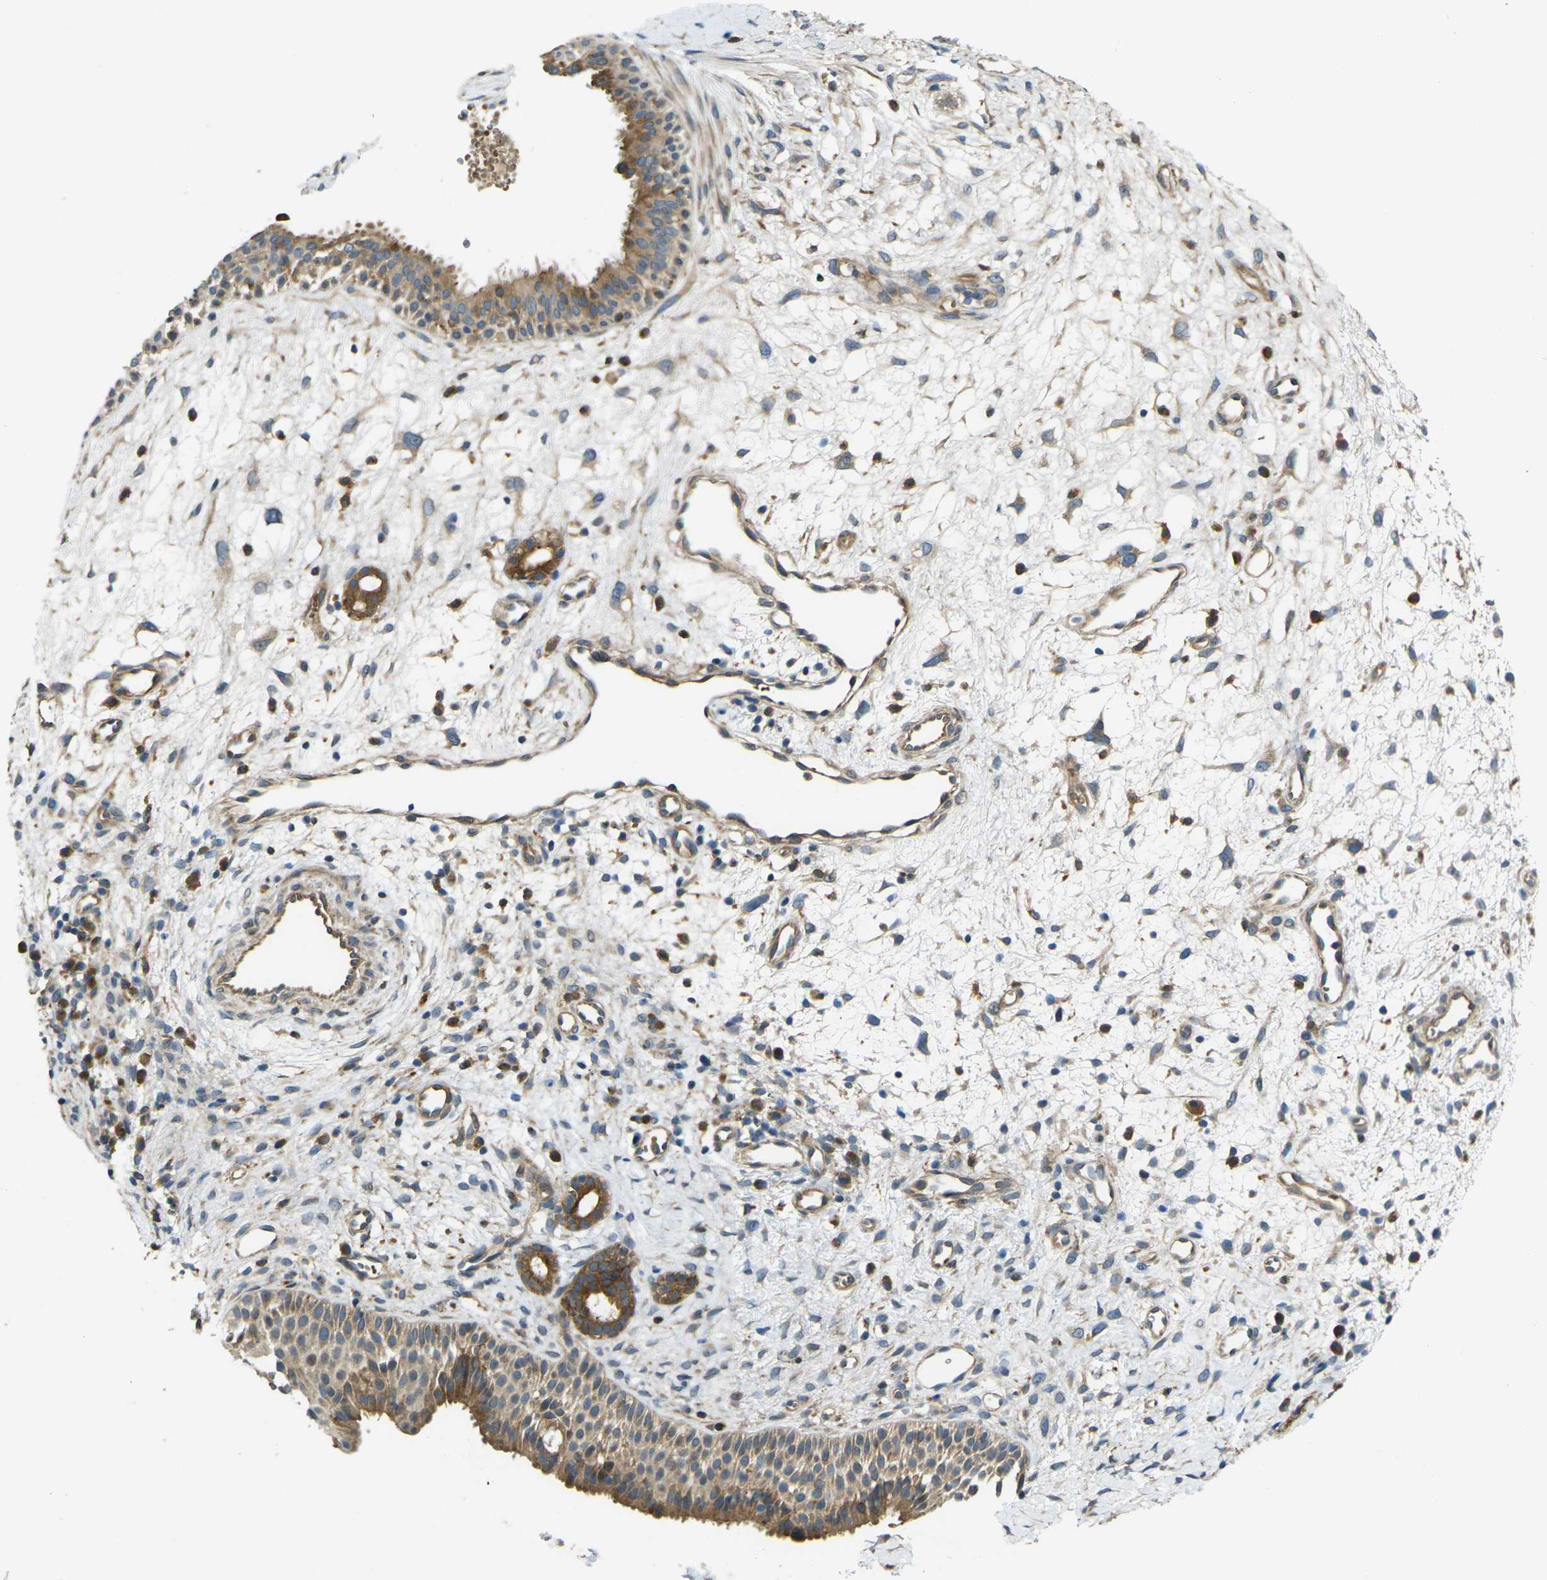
{"staining": {"intensity": "moderate", "quantity": ">75%", "location": "cytoplasmic/membranous"}, "tissue": "nasopharynx", "cell_type": "Respiratory epithelial cells", "image_type": "normal", "snomed": [{"axis": "morphology", "description": "Normal tissue, NOS"}, {"axis": "topography", "description": "Nasopharynx"}], "caption": "Protein analysis of benign nasopharynx reveals moderate cytoplasmic/membranous expression in approximately >75% of respiratory epithelial cells. (brown staining indicates protein expression, while blue staining denotes nuclei).", "gene": "FZD1", "patient": {"sex": "male", "age": 22}}